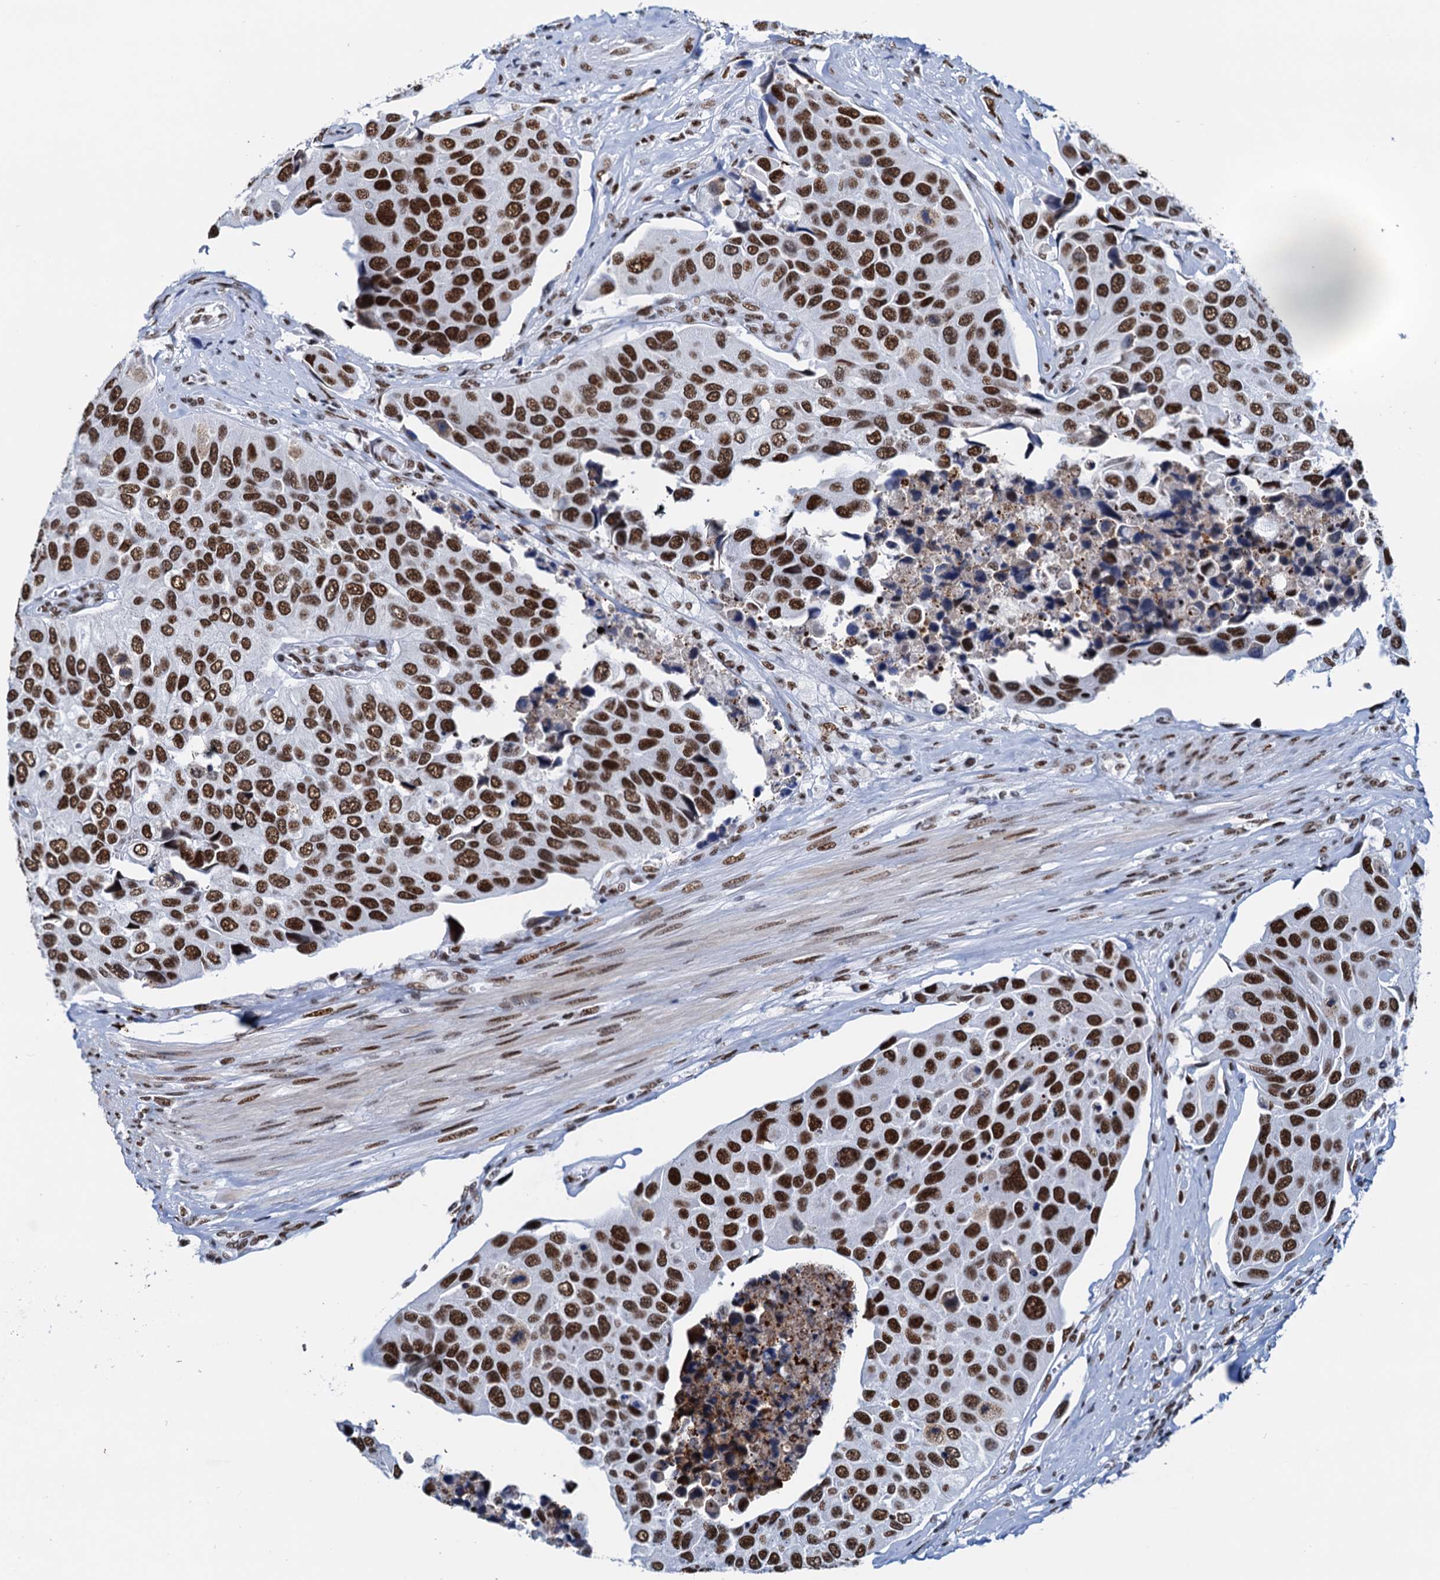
{"staining": {"intensity": "strong", "quantity": ">75%", "location": "nuclear"}, "tissue": "urothelial cancer", "cell_type": "Tumor cells", "image_type": "cancer", "snomed": [{"axis": "morphology", "description": "Urothelial carcinoma, High grade"}, {"axis": "topography", "description": "Urinary bladder"}], "caption": "Strong nuclear positivity for a protein is identified in about >75% of tumor cells of high-grade urothelial carcinoma using immunohistochemistry.", "gene": "SLTM", "patient": {"sex": "male", "age": 74}}